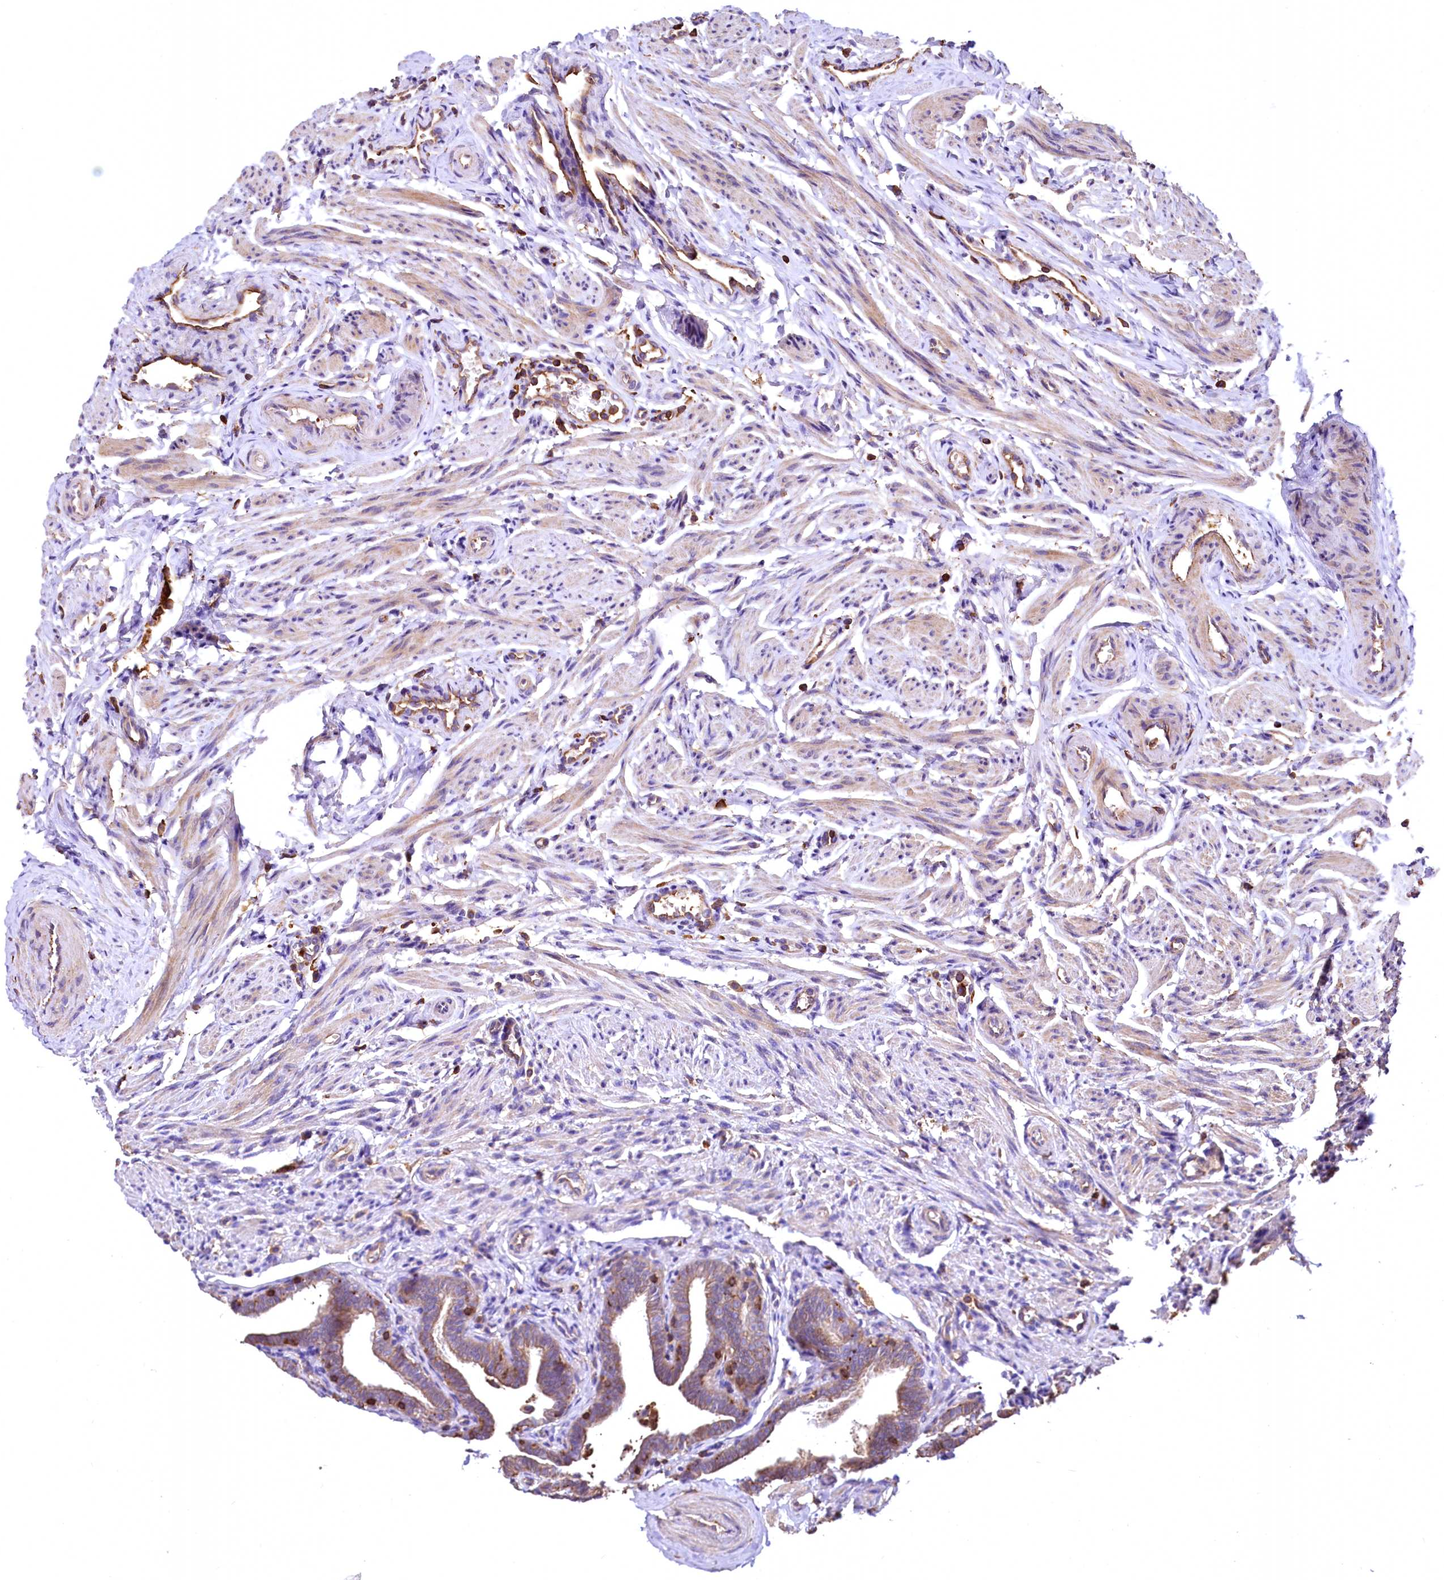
{"staining": {"intensity": "moderate", "quantity": "25%-75%", "location": "cytoplasmic/membranous"}, "tissue": "fallopian tube", "cell_type": "Glandular cells", "image_type": "normal", "snomed": [{"axis": "morphology", "description": "Normal tissue, NOS"}, {"axis": "topography", "description": "Fallopian tube"}], "caption": "The photomicrograph reveals immunohistochemical staining of unremarkable fallopian tube. There is moderate cytoplasmic/membranous positivity is seen in about 25%-75% of glandular cells.", "gene": "RARS2", "patient": {"sex": "female", "age": 36}}